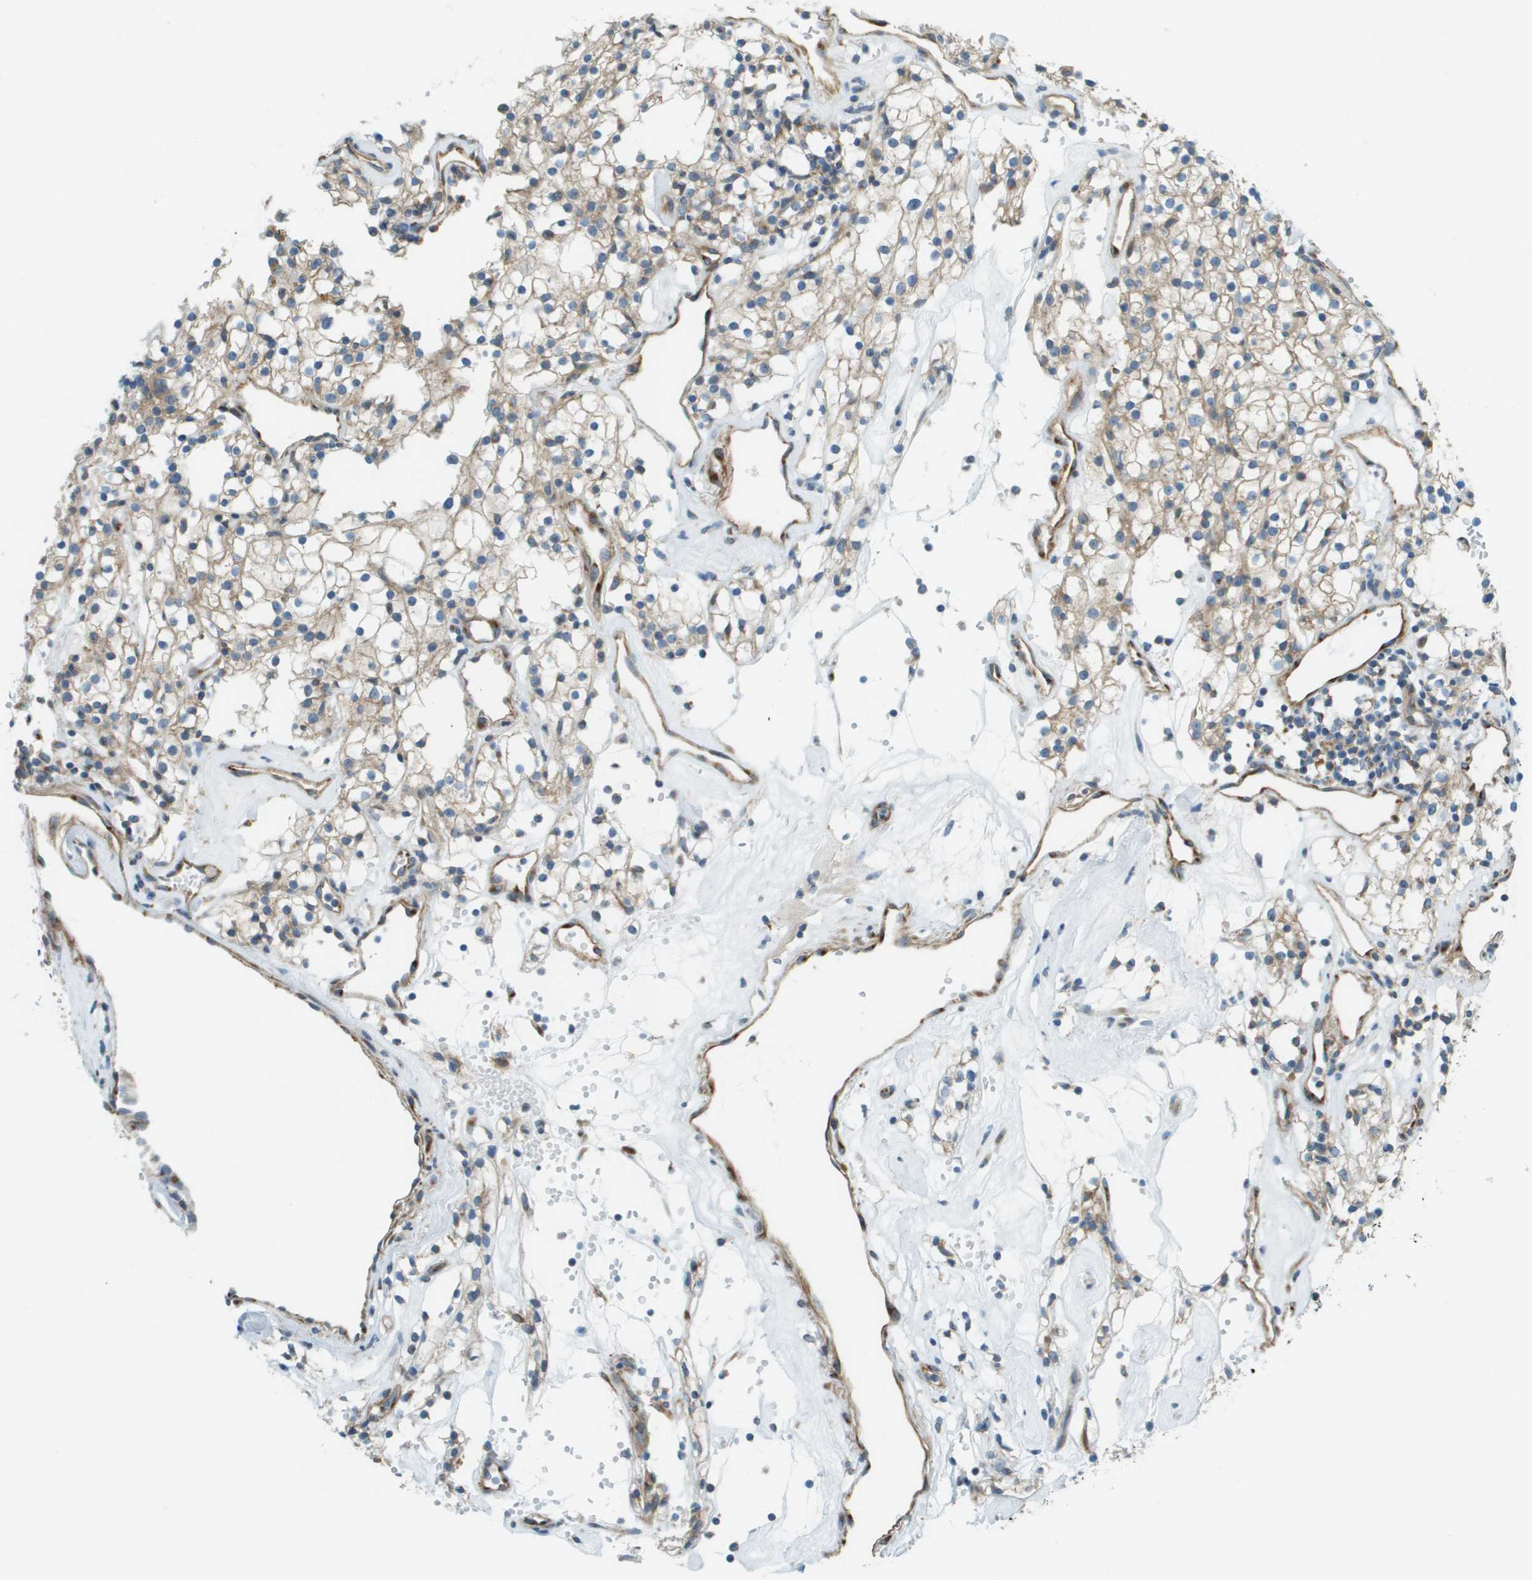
{"staining": {"intensity": "weak", "quantity": ">75%", "location": "cytoplasmic/membranous"}, "tissue": "renal cancer", "cell_type": "Tumor cells", "image_type": "cancer", "snomed": [{"axis": "morphology", "description": "Adenocarcinoma, NOS"}, {"axis": "topography", "description": "Kidney"}], "caption": "Adenocarcinoma (renal) stained with a protein marker reveals weak staining in tumor cells.", "gene": "ACBD3", "patient": {"sex": "male", "age": 59}}